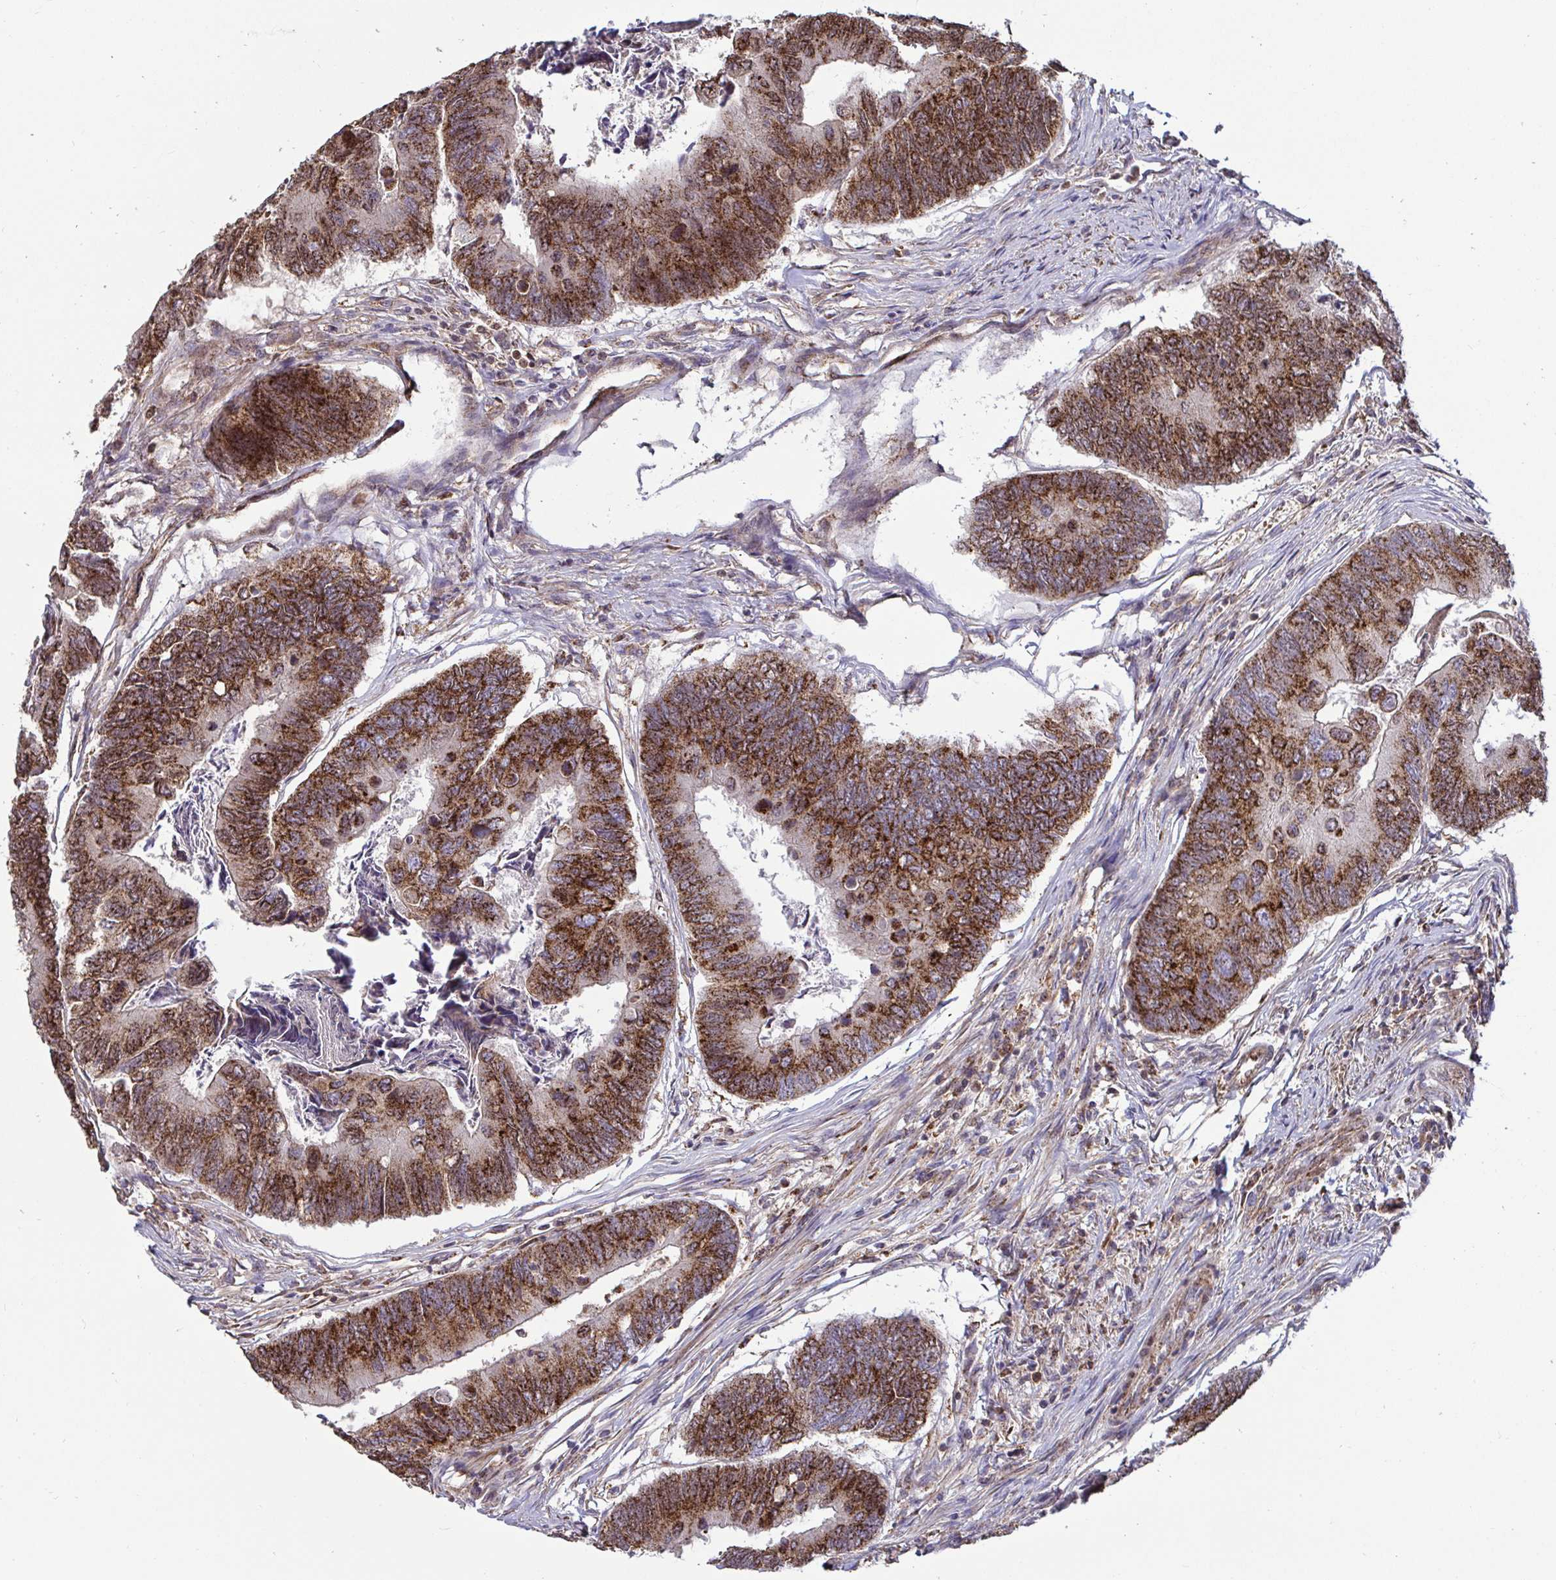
{"staining": {"intensity": "strong", "quantity": ">75%", "location": "cytoplasmic/membranous"}, "tissue": "colorectal cancer", "cell_type": "Tumor cells", "image_type": "cancer", "snomed": [{"axis": "morphology", "description": "Adenocarcinoma, NOS"}, {"axis": "topography", "description": "Colon"}], "caption": "High-magnification brightfield microscopy of colorectal cancer stained with DAB (3,3'-diaminobenzidine) (brown) and counterstained with hematoxylin (blue). tumor cells exhibit strong cytoplasmic/membranous staining is seen in about>75% of cells. (Stains: DAB in brown, nuclei in blue, Microscopy: brightfield microscopy at high magnification).", "gene": "SPRY1", "patient": {"sex": "female", "age": 67}}